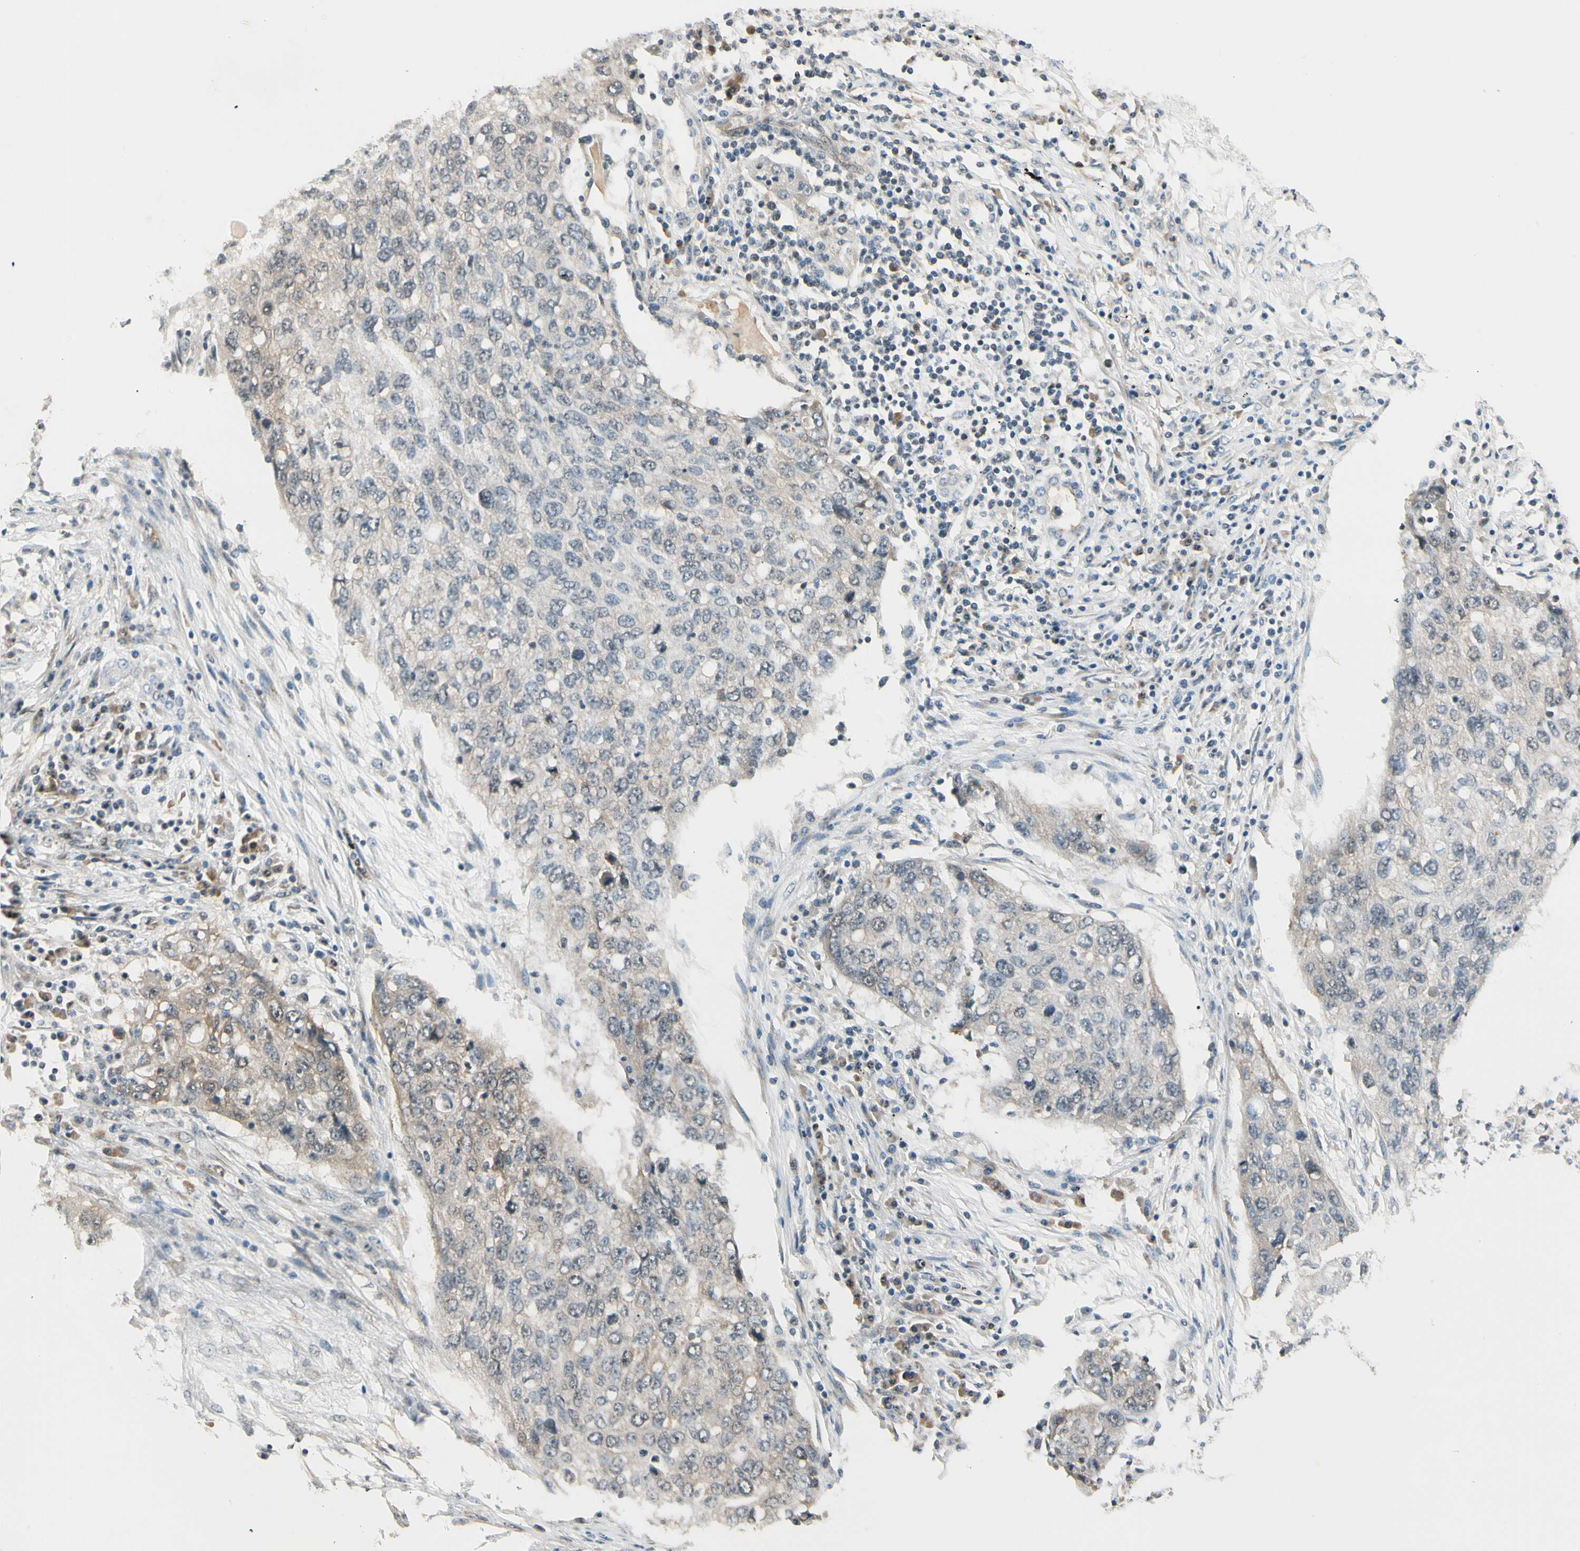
{"staining": {"intensity": "negative", "quantity": "none", "location": "none"}, "tissue": "lung cancer", "cell_type": "Tumor cells", "image_type": "cancer", "snomed": [{"axis": "morphology", "description": "Squamous cell carcinoma, NOS"}, {"axis": "topography", "description": "Lung"}], "caption": "There is no significant expression in tumor cells of squamous cell carcinoma (lung). (DAB (3,3'-diaminobenzidine) immunohistochemistry, high magnification).", "gene": "MCPH1", "patient": {"sex": "female", "age": 63}}